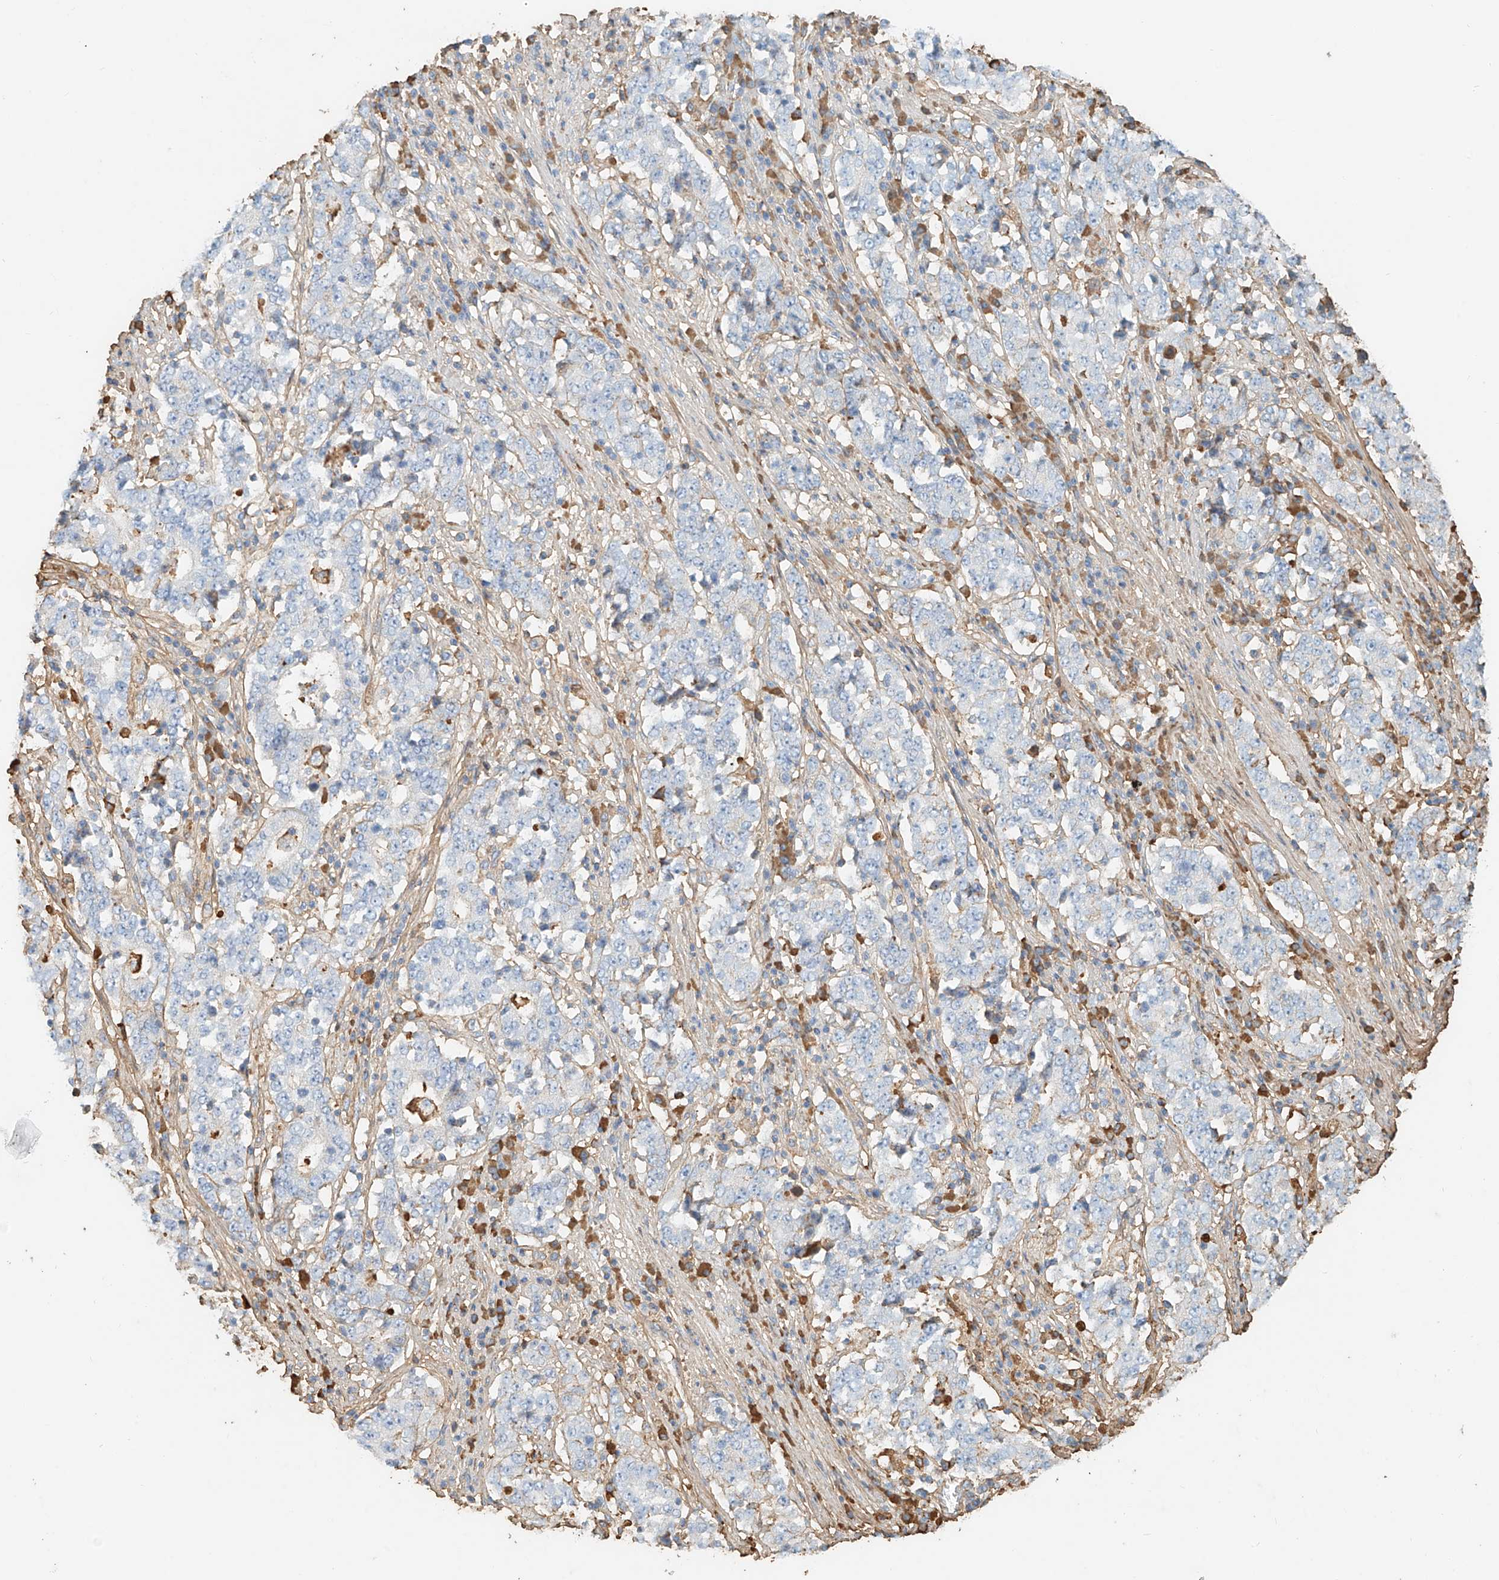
{"staining": {"intensity": "negative", "quantity": "none", "location": "none"}, "tissue": "stomach cancer", "cell_type": "Tumor cells", "image_type": "cancer", "snomed": [{"axis": "morphology", "description": "Adenocarcinoma, NOS"}, {"axis": "topography", "description": "Stomach"}], "caption": "This is an IHC histopathology image of stomach adenocarcinoma. There is no expression in tumor cells.", "gene": "ZFP30", "patient": {"sex": "male", "age": 59}}